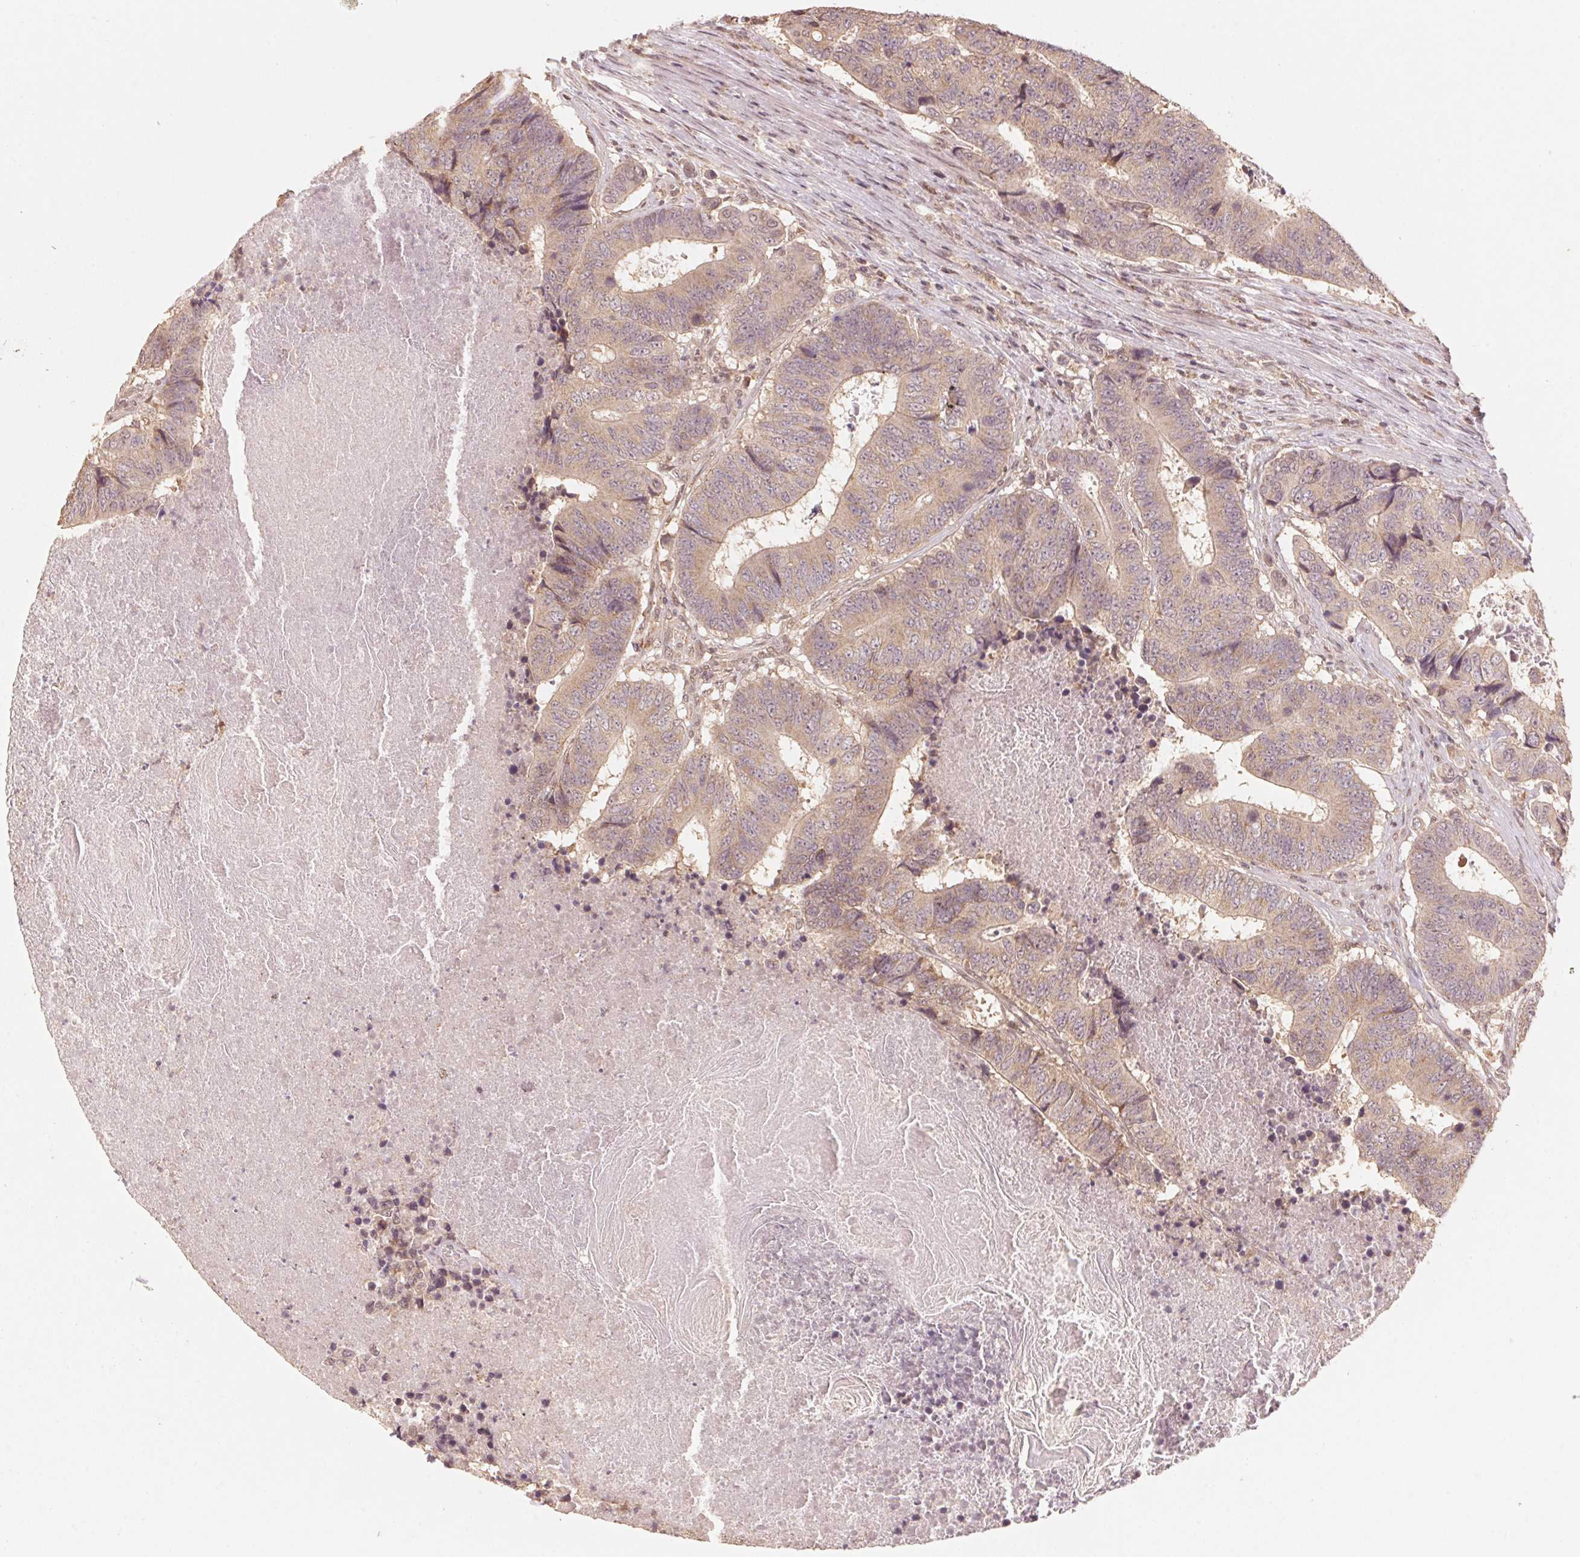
{"staining": {"intensity": "weak", "quantity": ">75%", "location": "cytoplasmic/membranous"}, "tissue": "colorectal cancer", "cell_type": "Tumor cells", "image_type": "cancer", "snomed": [{"axis": "morphology", "description": "Adenocarcinoma, NOS"}, {"axis": "topography", "description": "Colon"}], "caption": "Protein analysis of colorectal adenocarcinoma tissue displays weak cytoplasmic/membranous expression in approximately >75% of tumor cells.", "gene": "C2orf73", "patient": {"sex": "female", "age": 48}}